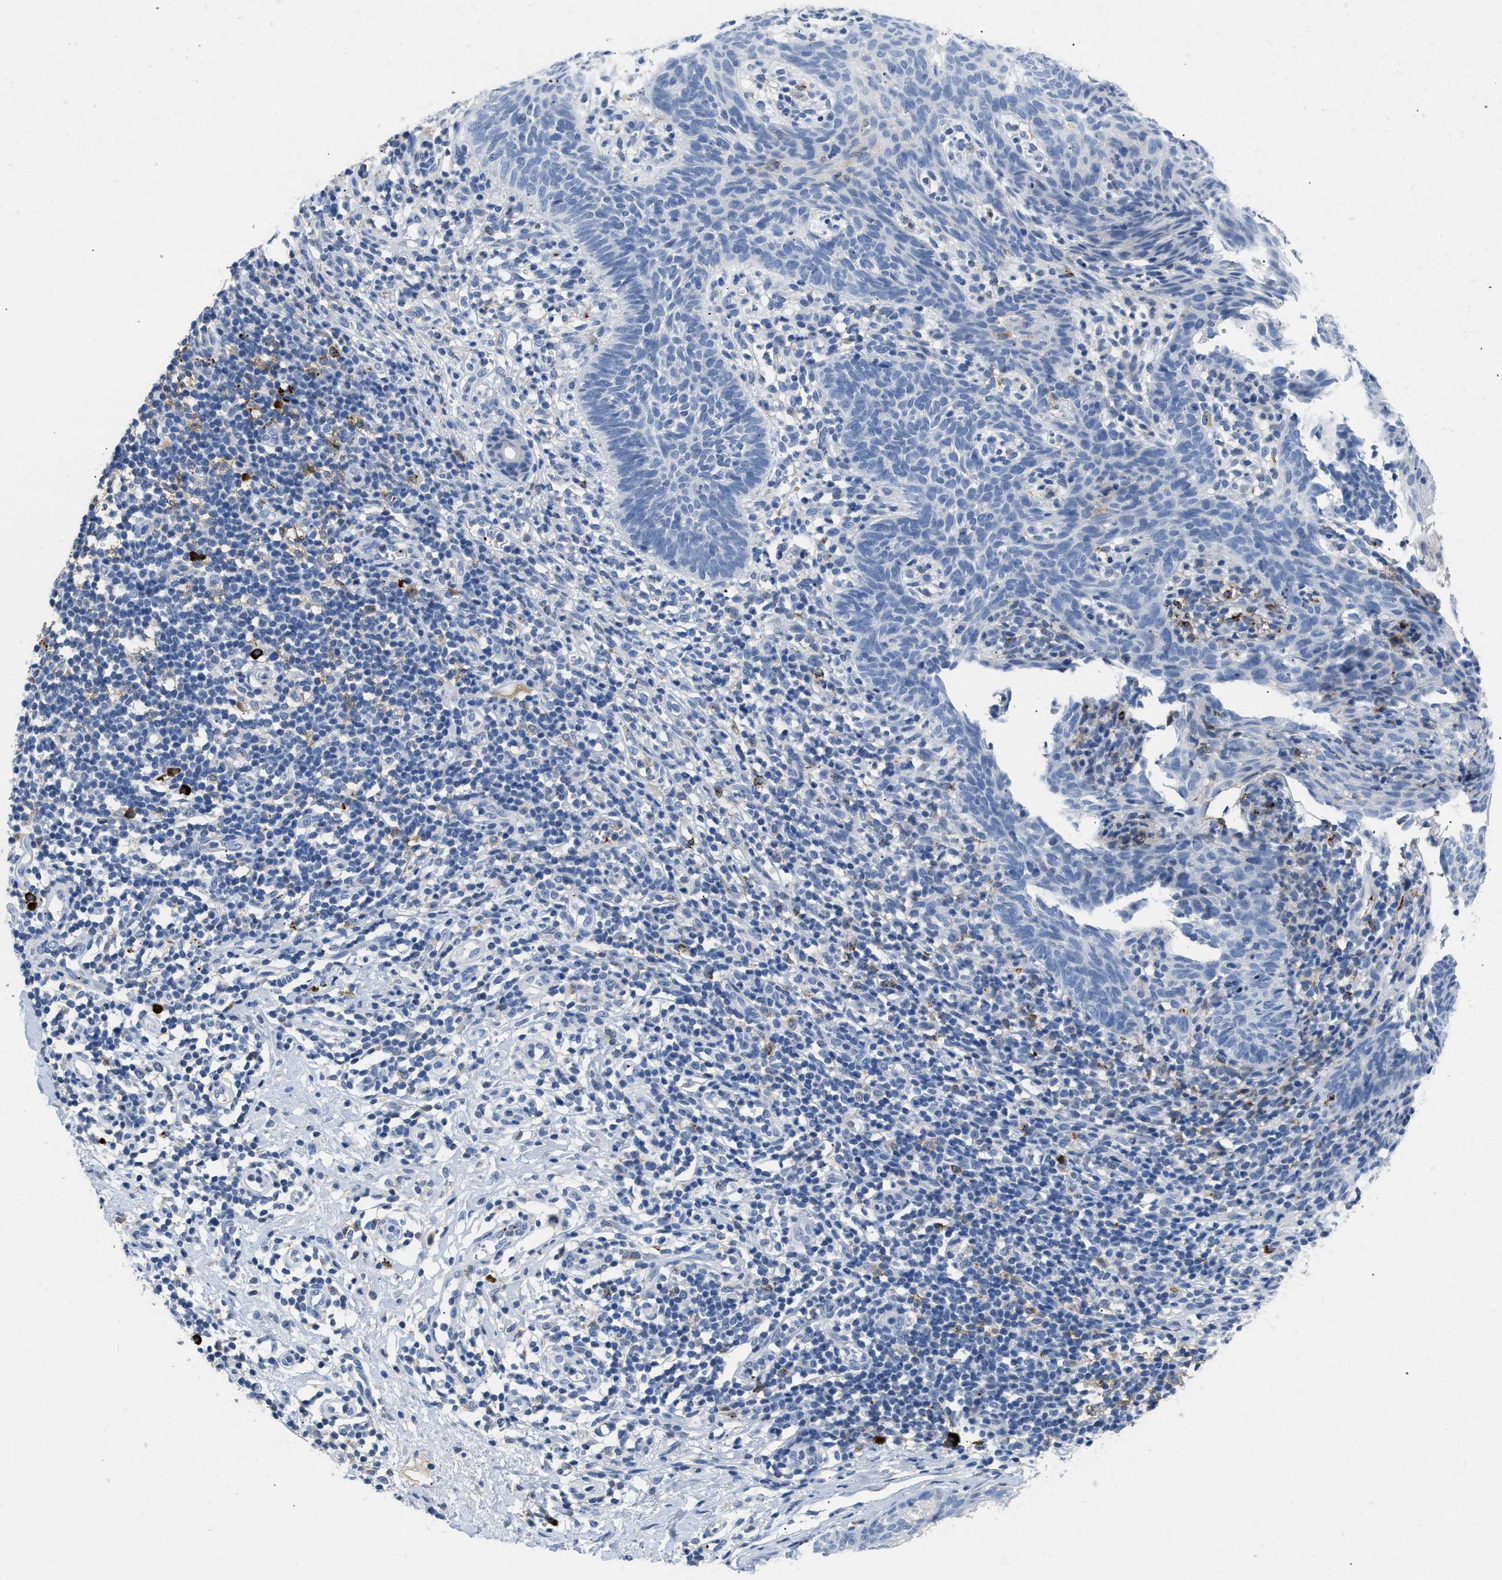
{"staining": {"intensity": "negative", "quantity": "none", "location": "none"}, "tissue": "skin cancer", "cell_type": "Tumor cells", "image_type": "cancer", "snomed": [{"axis": "morphology", "description": "Basal cell carcinoma"}, {"axis": "topography", "description": "Skin"}], "caption": "The micrograph displays no staining of tumor cells in skin basal cell carcinoma.", "gene": "FGF18", "patient": {"sex": "male", "age": 60}}